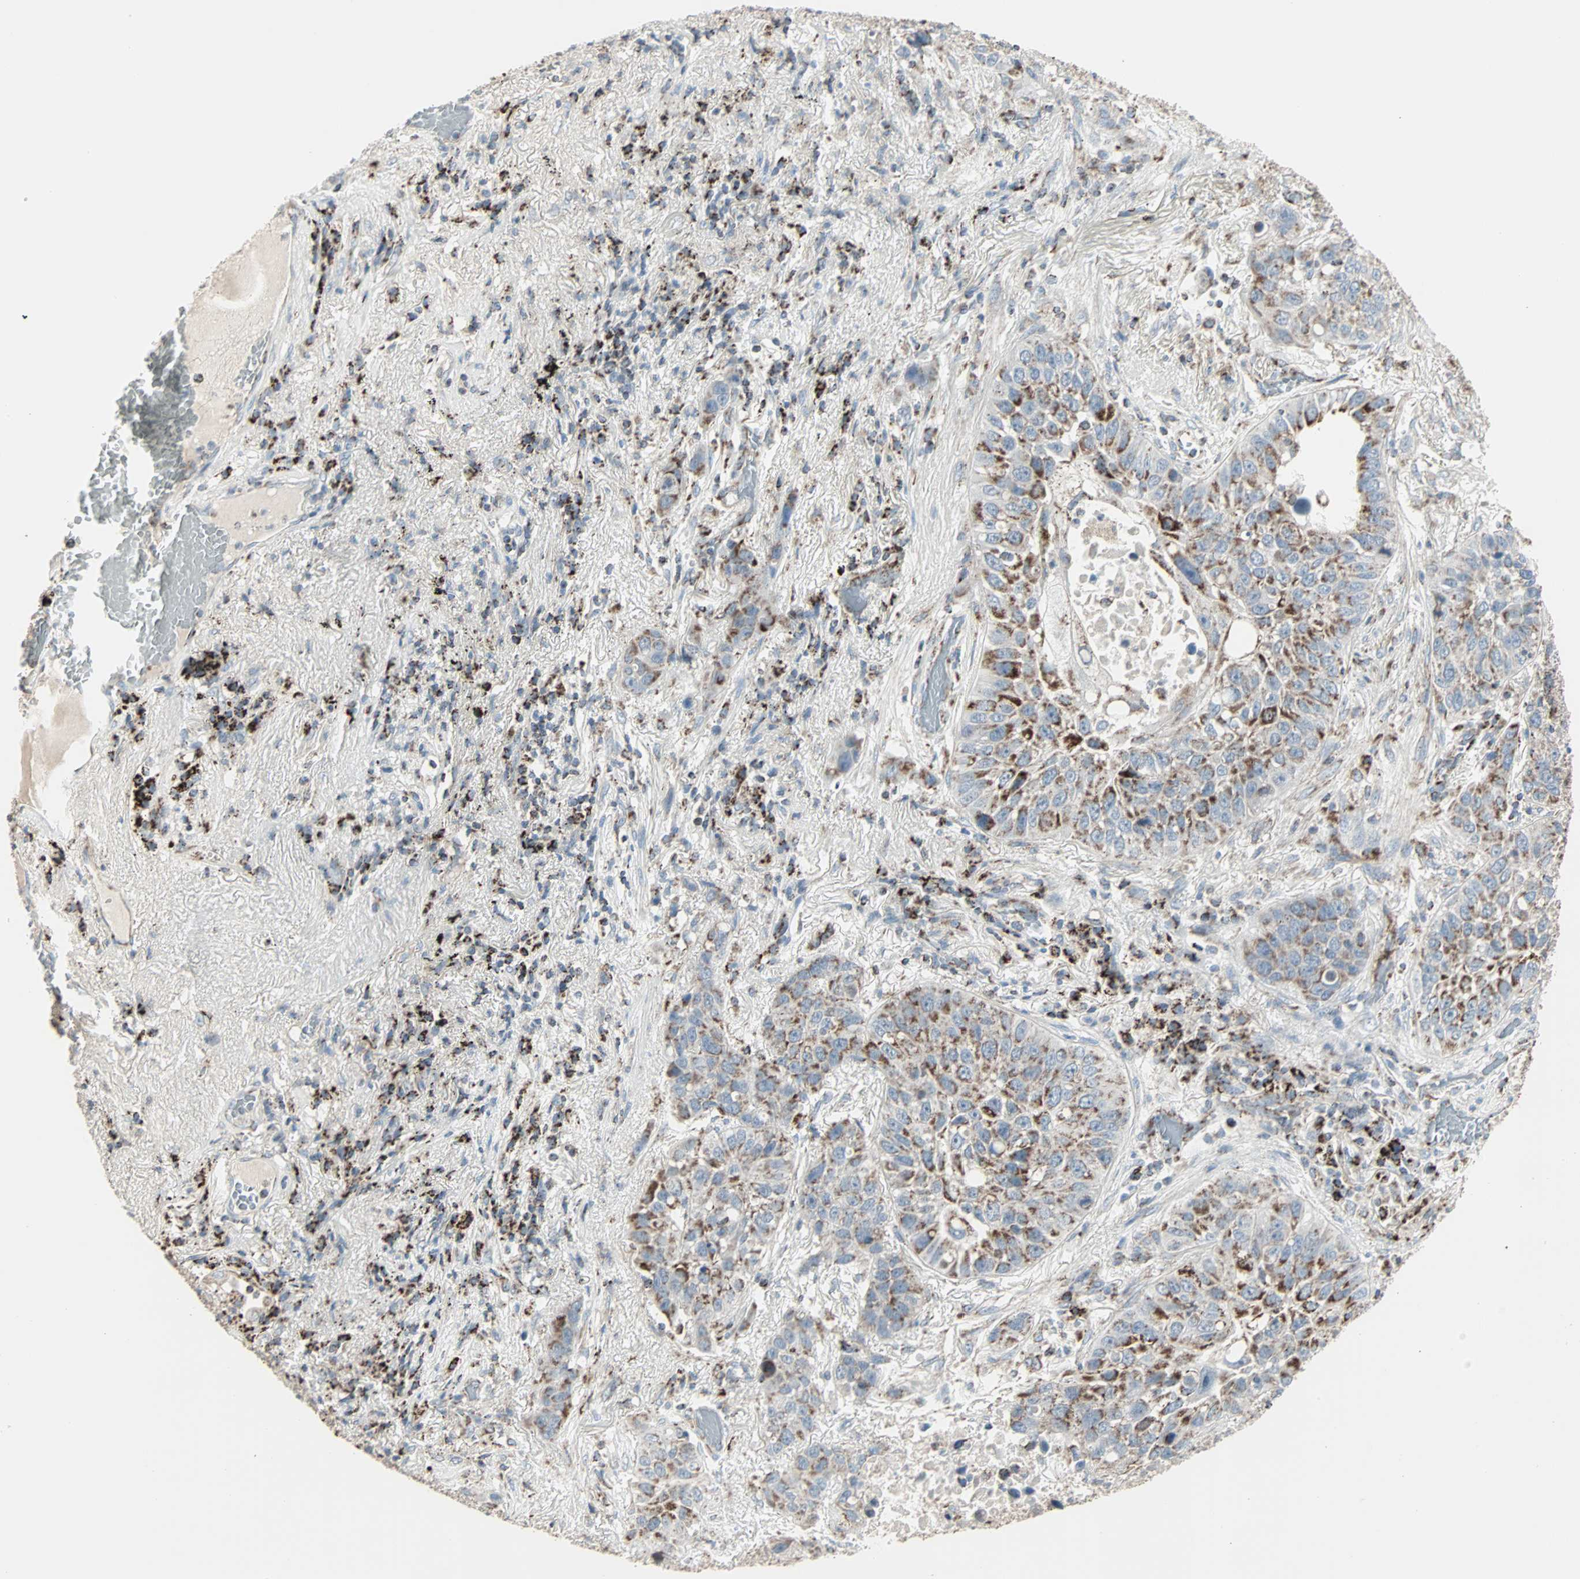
{"staining": {"intensity": "moderate", "quantity": "25%-75%", "location": "cytoplasmic/membranous"}, "tissue": "lung cancer", "cell_type": "Tumor cells", "image_type": "cancer", "snomed": [{"axis": "morphology", "description": "Squamous cell carcinoma, NOS"}, {"axis": "topography", "description": "Lung"}], "caption": "An immunohistochemistry (IHC) micrograph of tumor tissue is shown. Protein staining in brown shows moderate cytoplasmic/membranous positivity in lung squamous cell carcinoma within tumor cells. (brown staining indicates protein expression, while blue staining denotes nuclei).", "gene": "IDH2", "patient": {"sex": "male", "age": 57}}